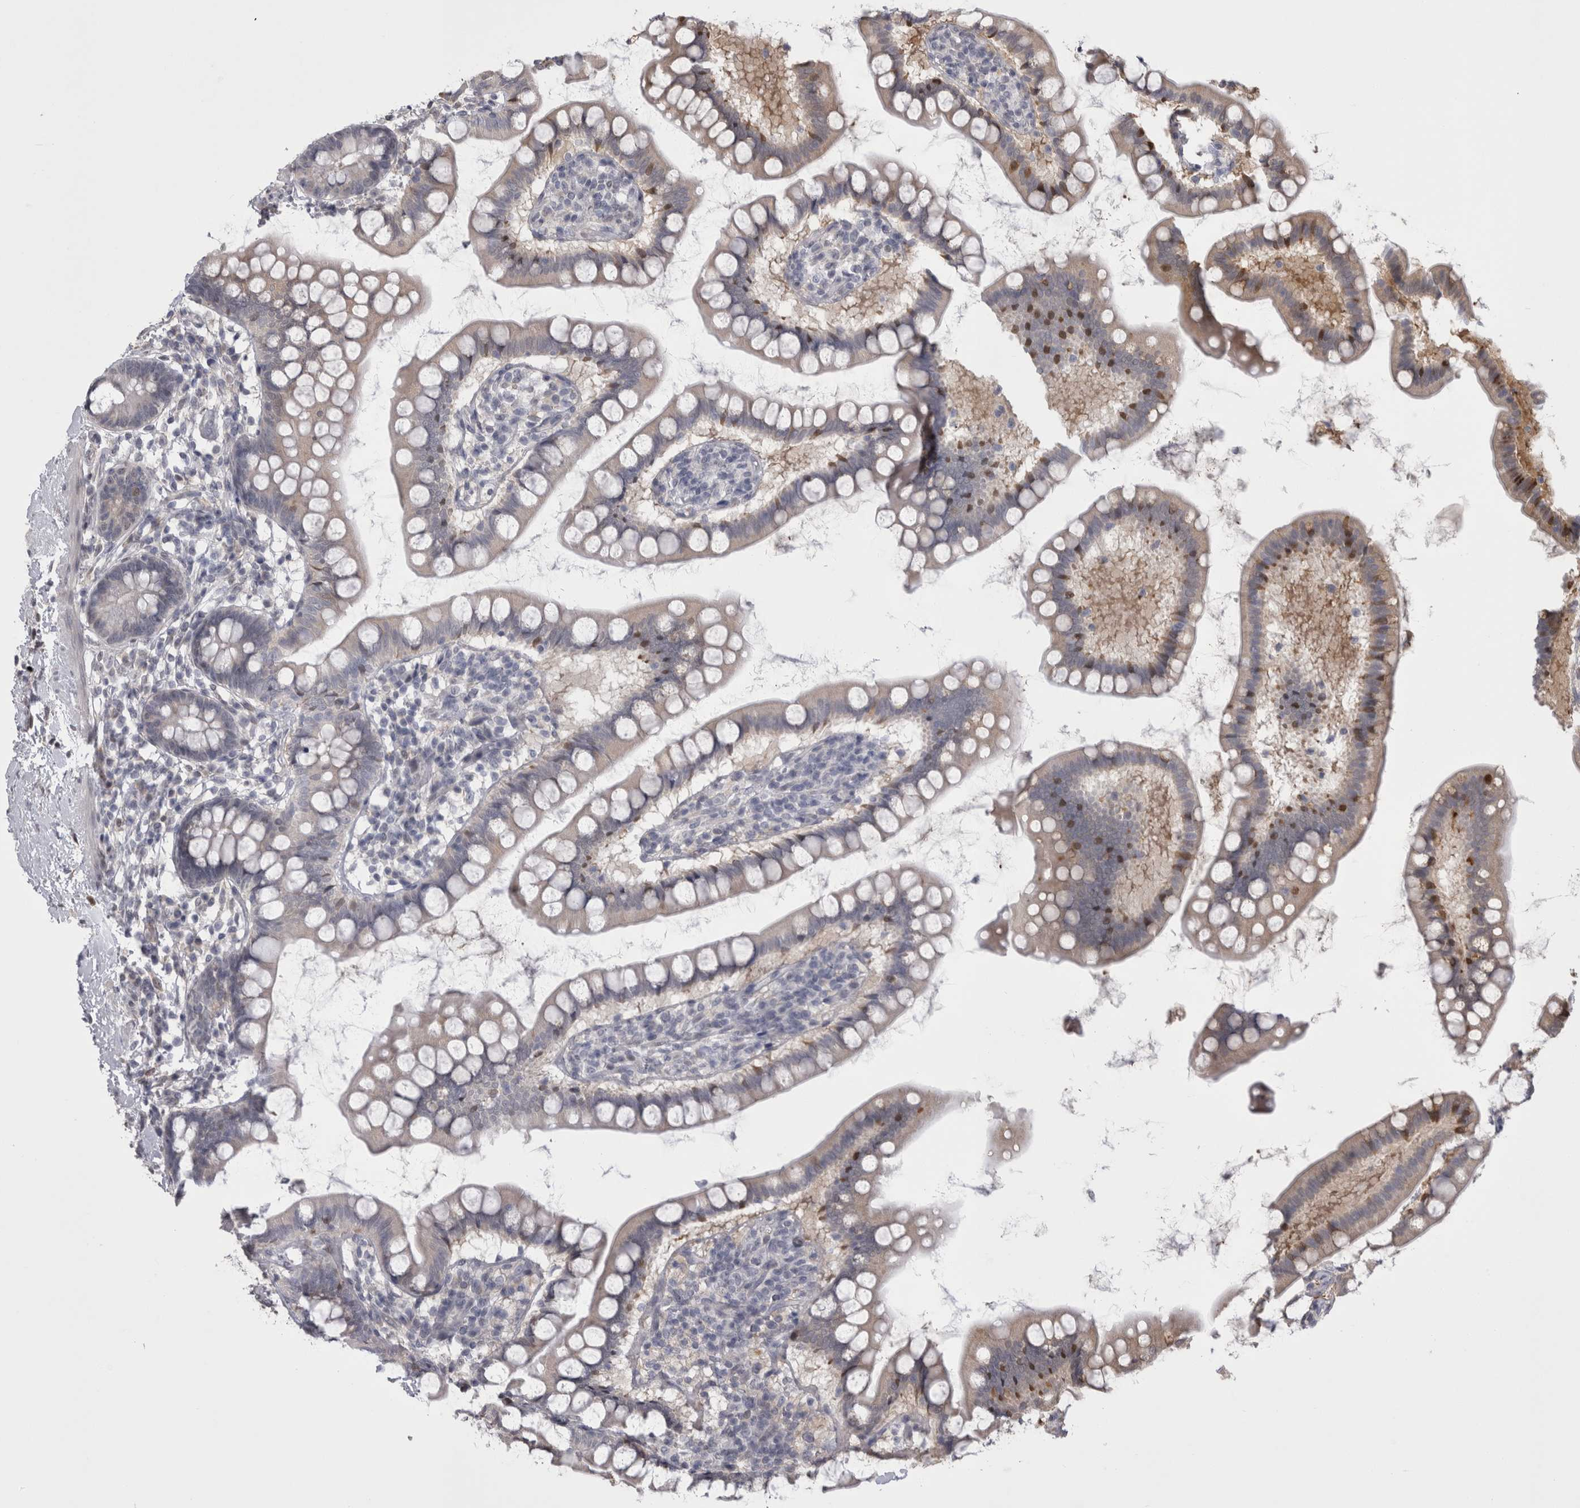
{"staining": {"intensity": "negative", "quantity": "none", "location": "none"}, "tissue": "small intestine", "cell_type": "Glandular cells", "image_type": "normal", "snomed": [{"axis": "morphology", "description": "Normal tissue, NOS"}, {"axis": "topography", "description": "Small intestine"}], "caption": "There is no significant expression in glandular cells of small intestine. (DAB immunohistochemistry (IHC), high magnification).", "gene": "CHIC1", "patient": {"sex": "female", "age": 84}}